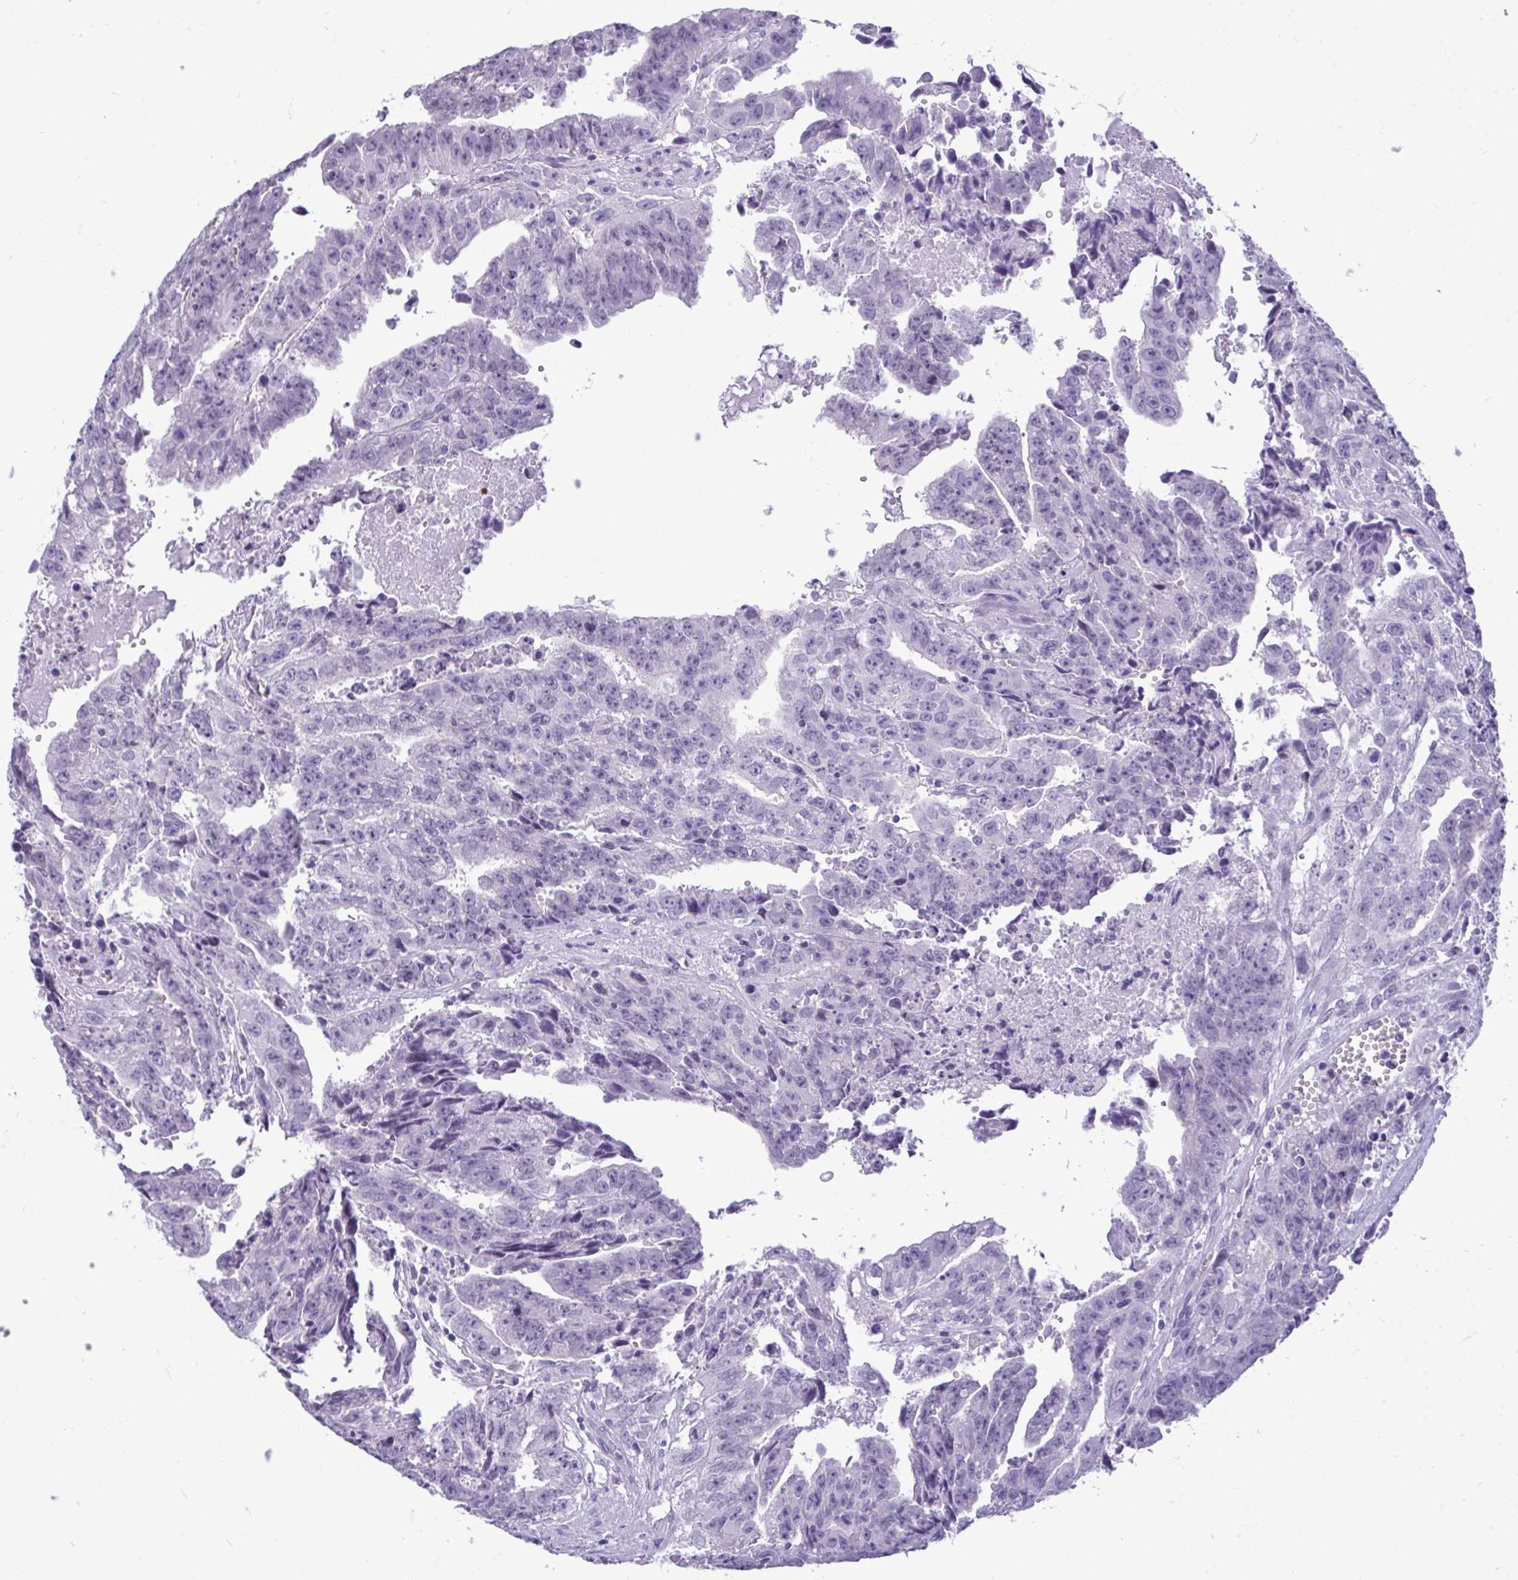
{"staining": {"intensity": "negative", "quantity": "none", "location": "none"}, "tissue": "testis cancer", "cell_type": "Tumor cells", "image_type": "cancer", "snomed": [{"axis": "morphology", "description": "Carcinoma, Embryonal, NOS"}, {"axis": "morphology", "description": "Teratoma, malignant, NOS"}, {"axis": "topography", "description": "Testis"}], "caption": "Tumor cells show no significant protein expression in testis embryonal carcinoma.", "gene": "PRM2", "patient": {"sex": "male", "age": 24}}